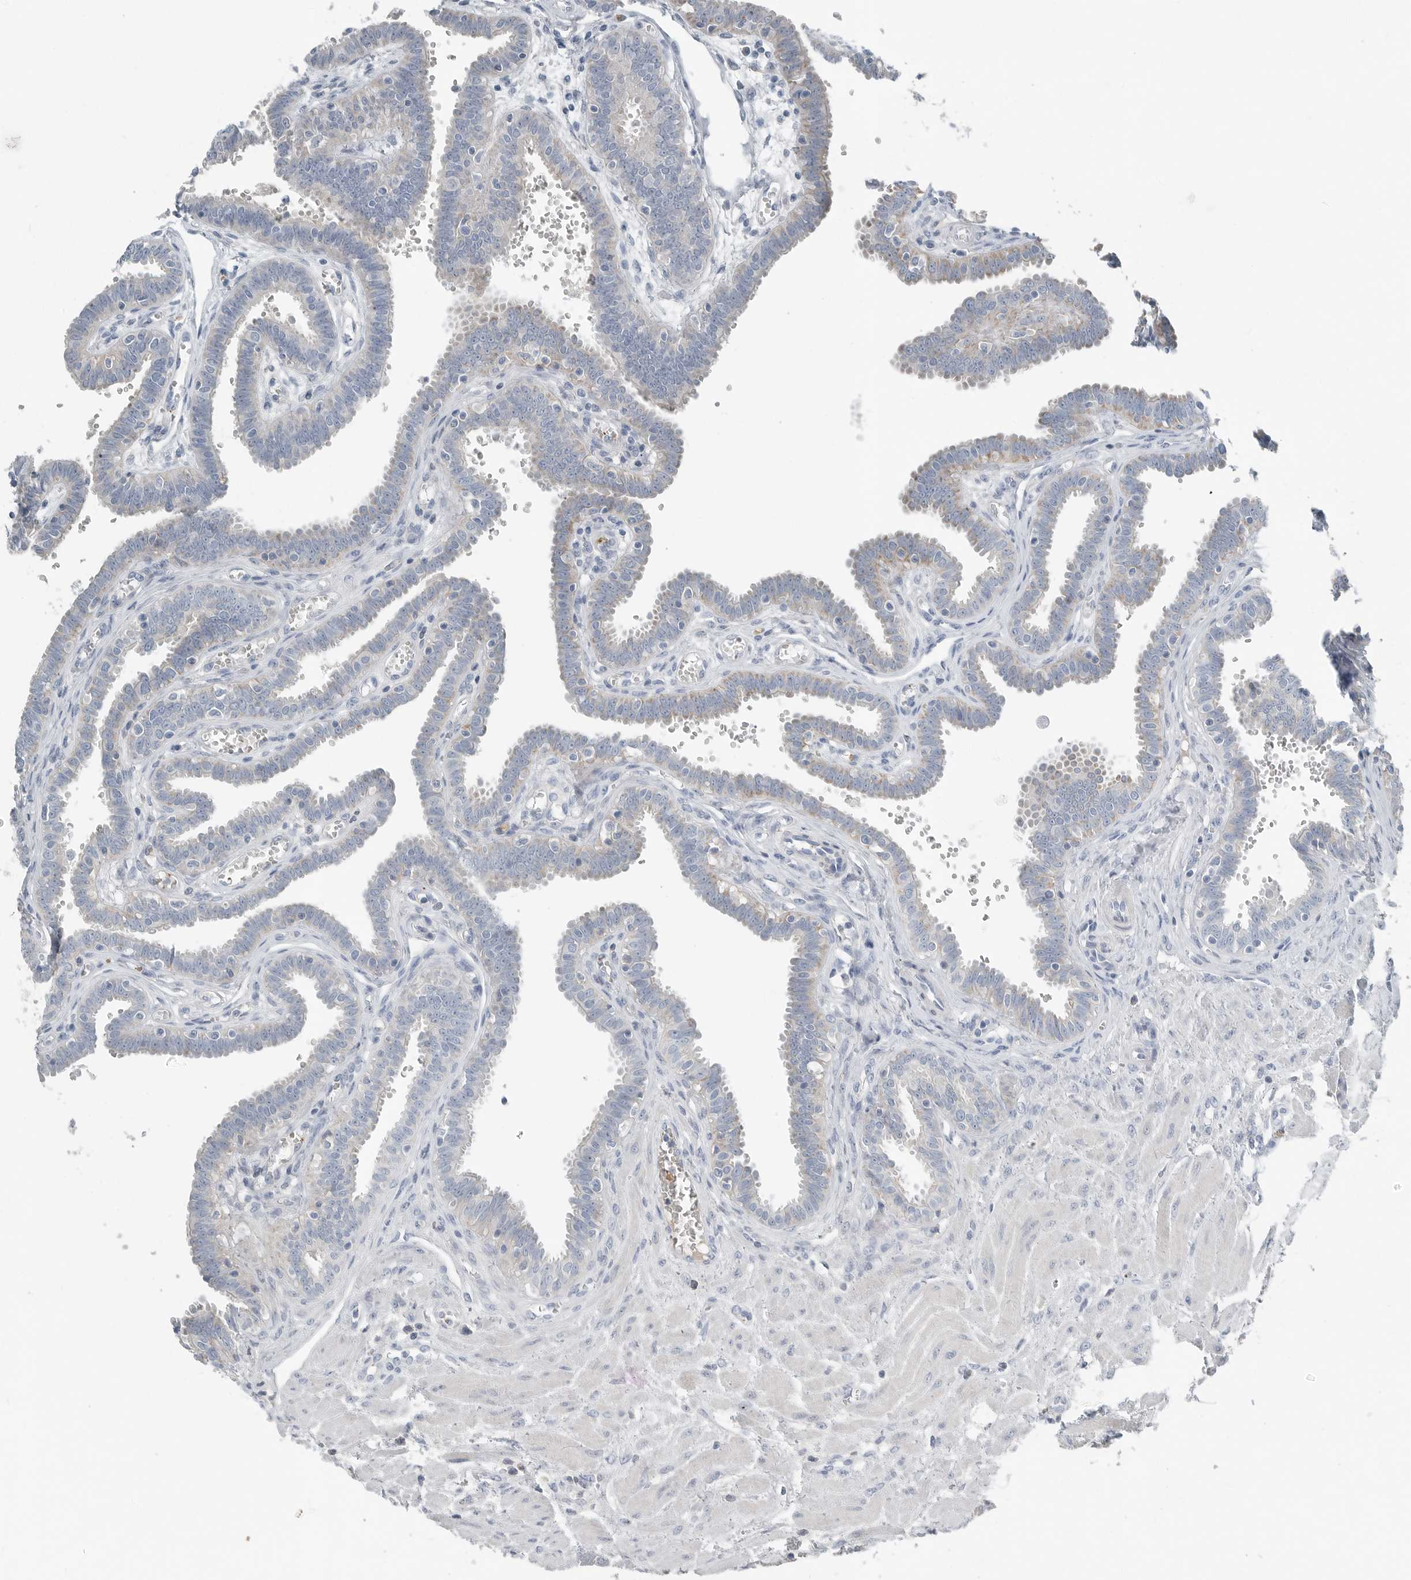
{"staining": {"intensity": "negative", "quantity": "none", "location": "none"}, "tissue": "fallopian tube", "cell_type": "Glandular cells", "image_type": "normal", "snomed": [{"axis": "morphology", "description": "Normal tissue, NOS"}, {"axis": "topography", "description": "Fallopian tube"}], "caption": "Glandular cells show no significant protein staining in unremarkable fallopian tube.", "gene": "SERPINB7", "patient": {"sex": "female", "age": 32}}